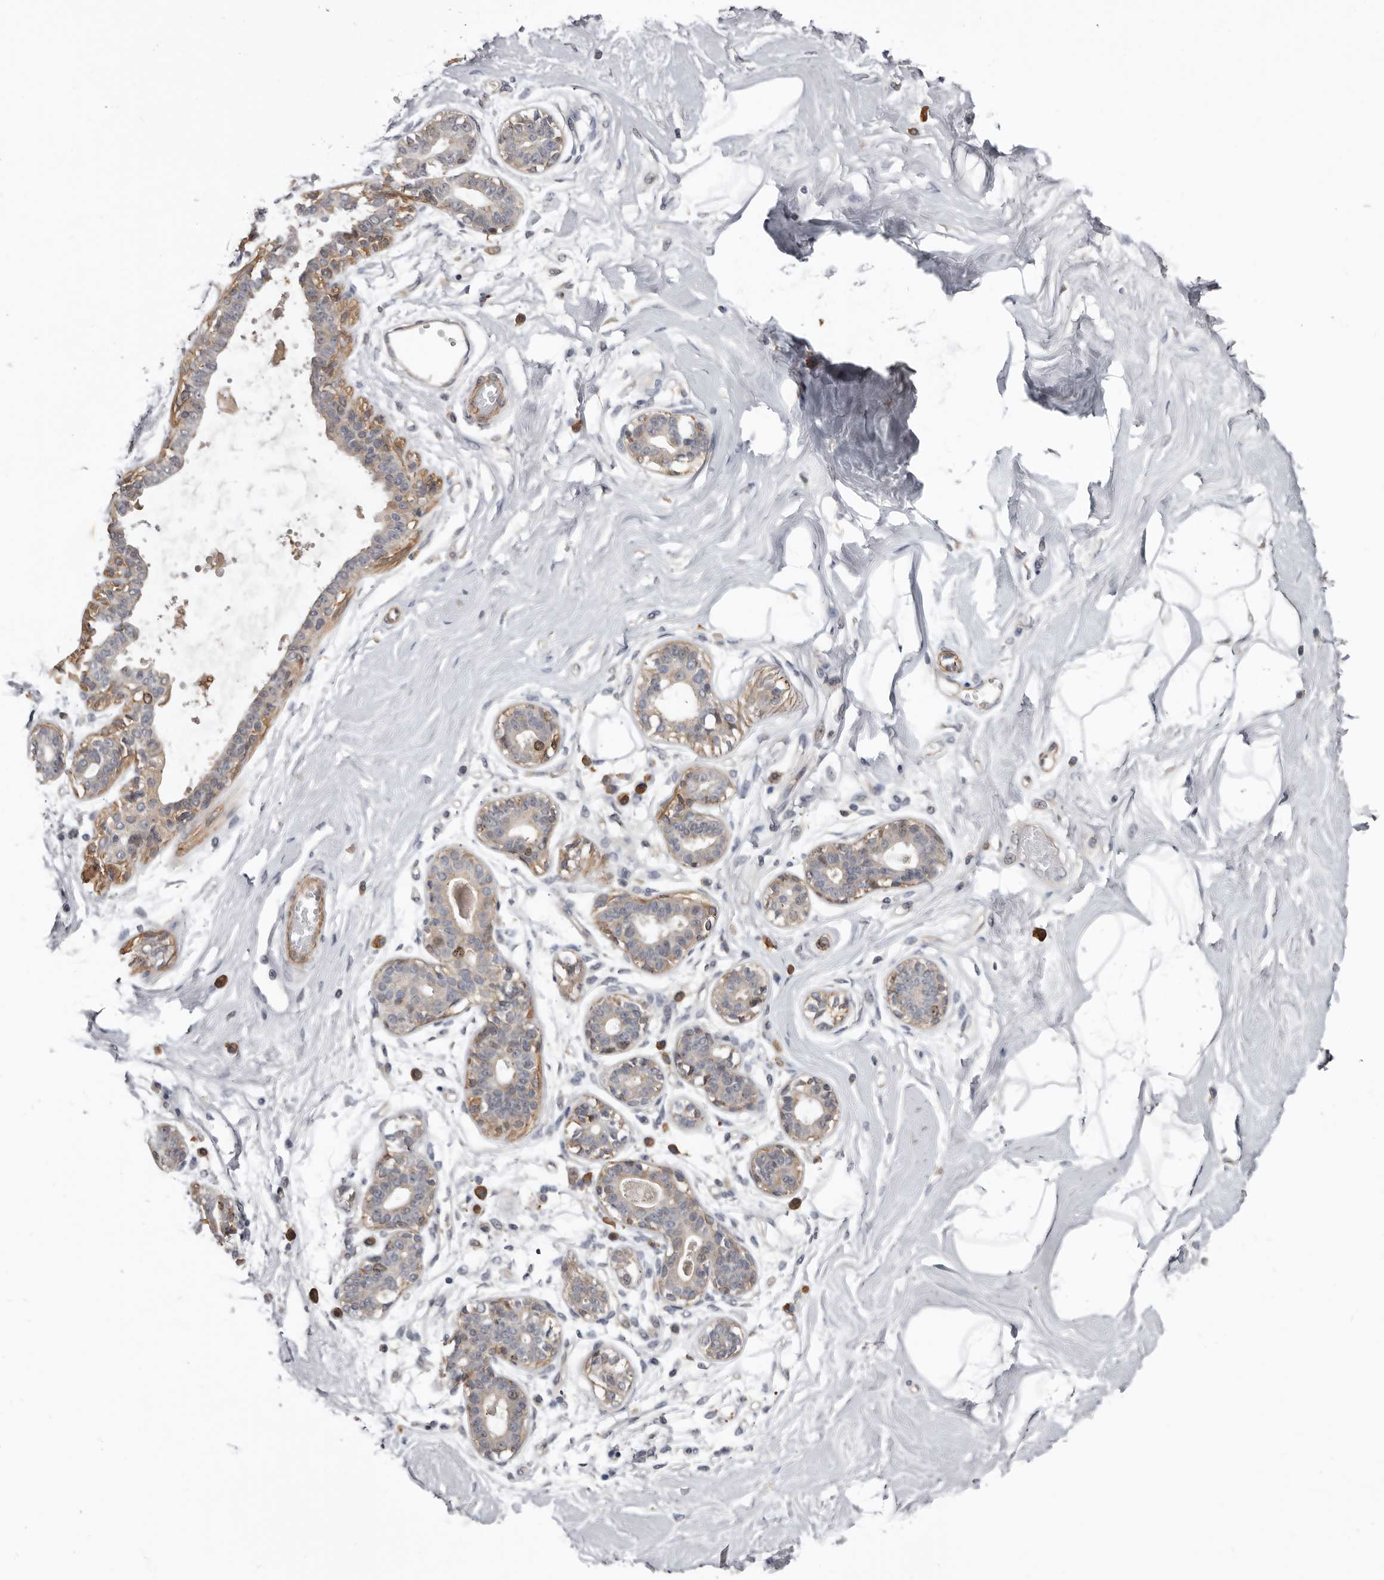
{"staining": {"intensity": "negative", "quantity": "none", "location": "none"}, "tissue": "breast", "cell_type": "Adipocytes", "image_type": "normal", "snomed": [{"axis": "morphology", "description": "Normal tissue, NOS"}, {"axis": "topography", "description": "Breast"}], "caption": "DAB immunohistochemical staining of unremarkable human breast demonstrates no significant staining in adipocytes.", "gene": "CDCA8", "patient": {"sex": "female", "age": 45}}